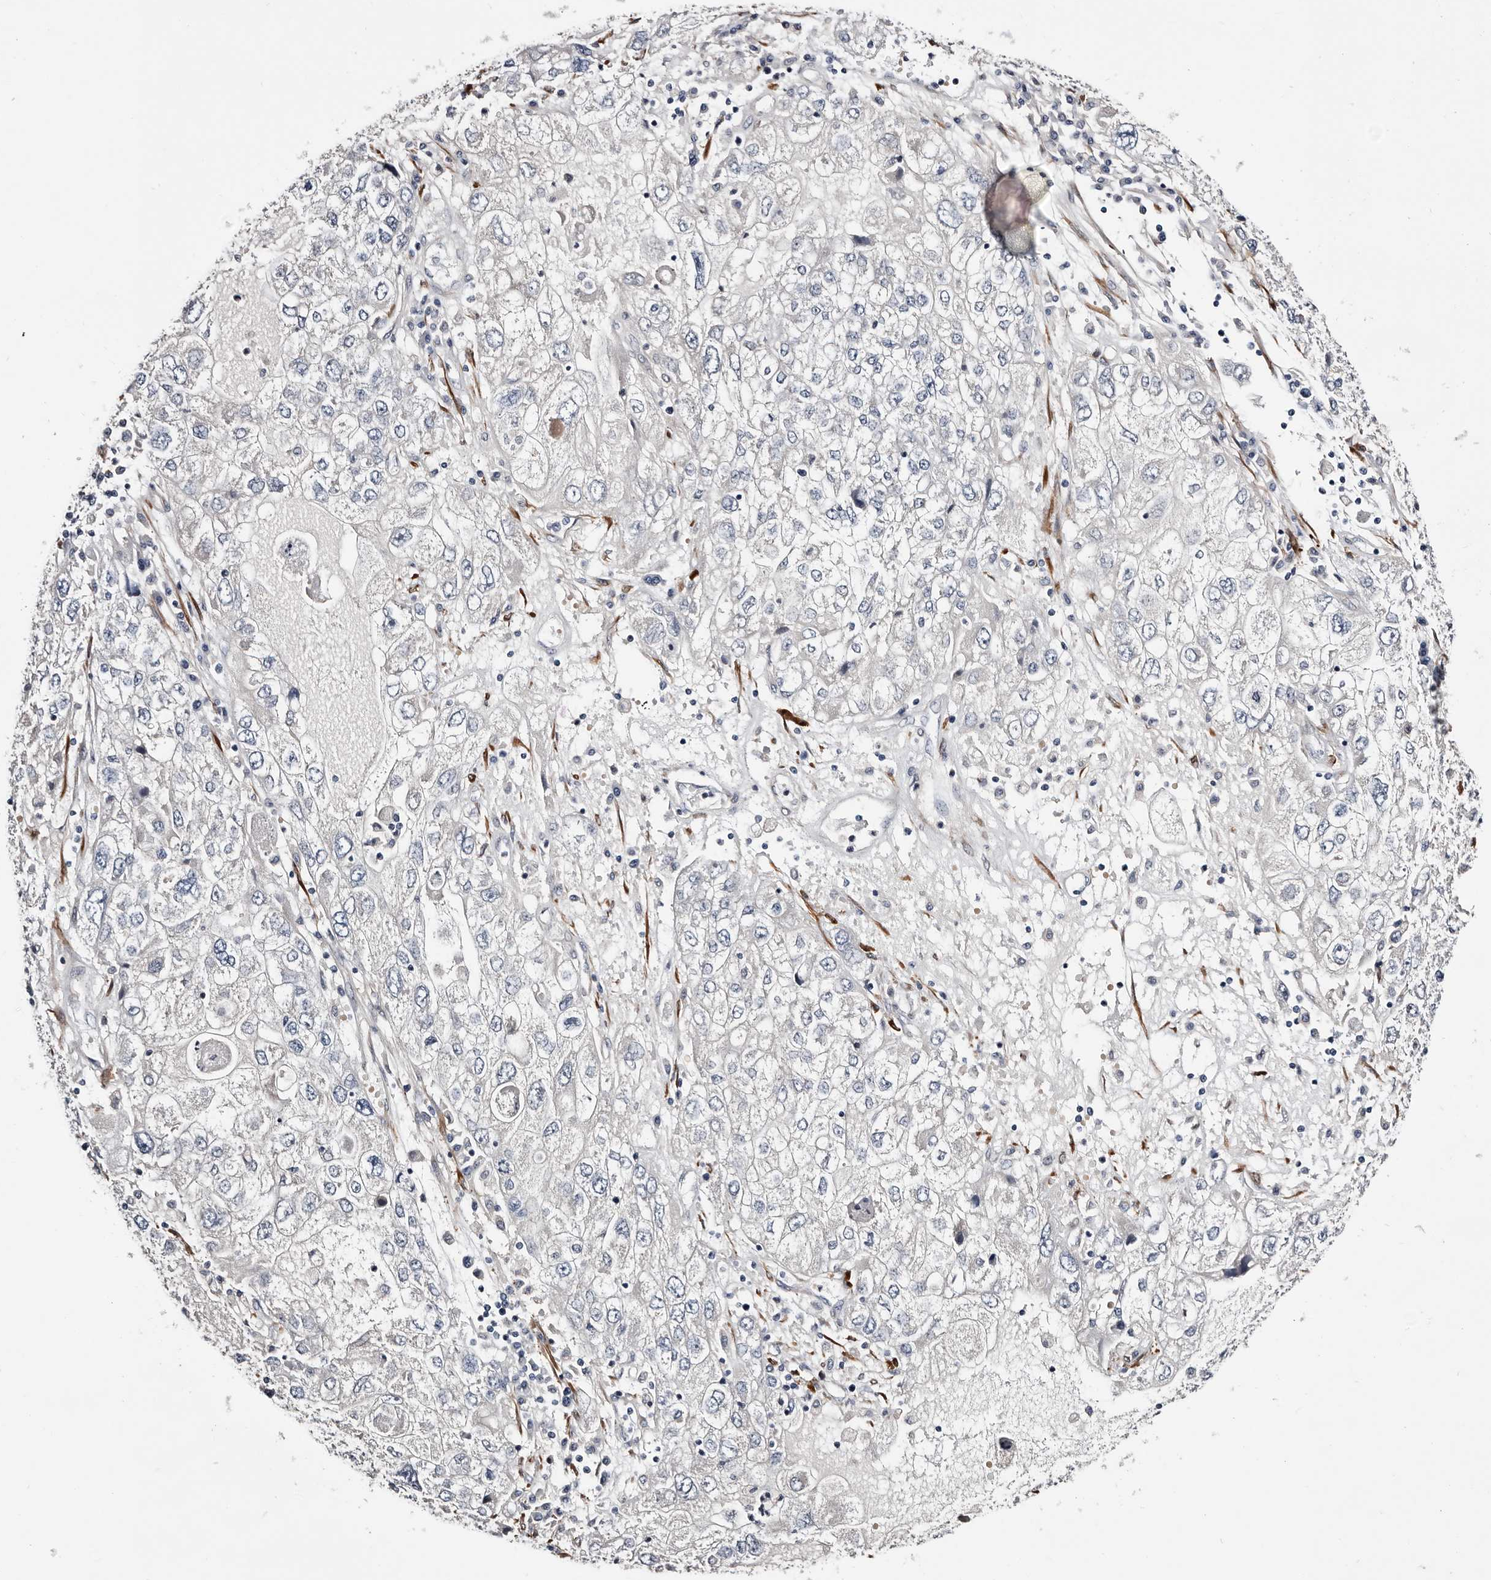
{"staining": {"intensity": "negative", "quantity": "none", "location": "none"}, "tissue": "endometrial cancer", "cell_type": "Tumor cells", "image_type": "cancer", "snomed": [{"axis": "morphology", "description": "Adenocarcinoma, NOS"}, {"axis": "topography", "description": "Endometrium"}], "caption": "A micrograph of human endometrial cancer is negative for staining in tumor cells.", "gene": "USH1C", "patient": {"sex": "female", "age": 49}}